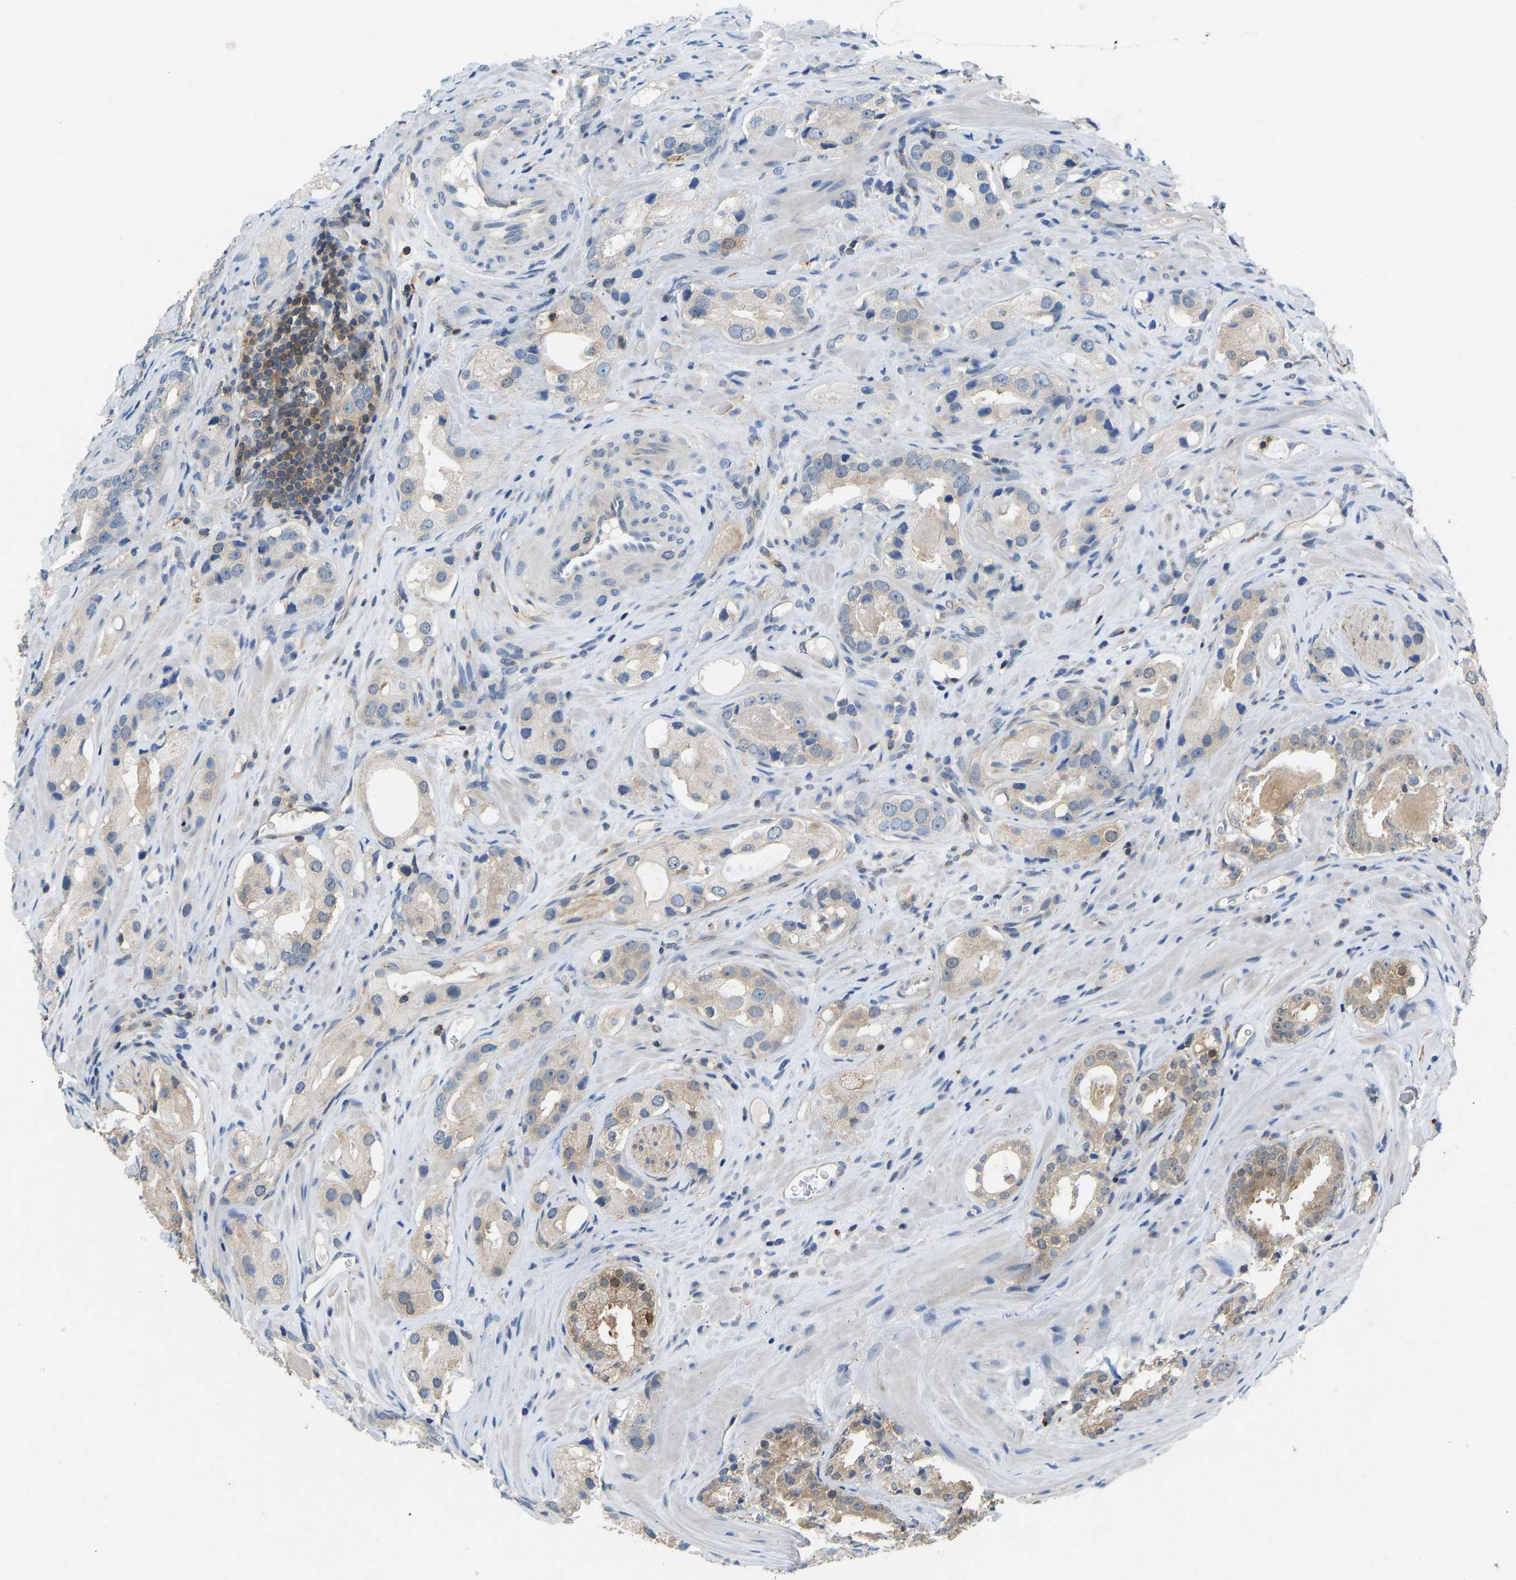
{"staining": {"intensity": "moderate", "quantity": "<25%", "location": "cytoplasmic/membranous"}, "tissue": "prostate cancer", "cell_type": "Tumor cells", "image_type": "cancer", "snomed": [{"axis": "morphology", "description": "Adenocarcinoma, High grade"}, {"axis": "topography", "description": "Prostate"}], "caption": "The photomicrograph shows a brown stain indicating the presence of a protein in the cytoplasmic/membranous of tumor cells in high-grade adenocarcinoma (prostate).", "gene": "NDRG3", "patient": {"sex": "male", "age": 63}}